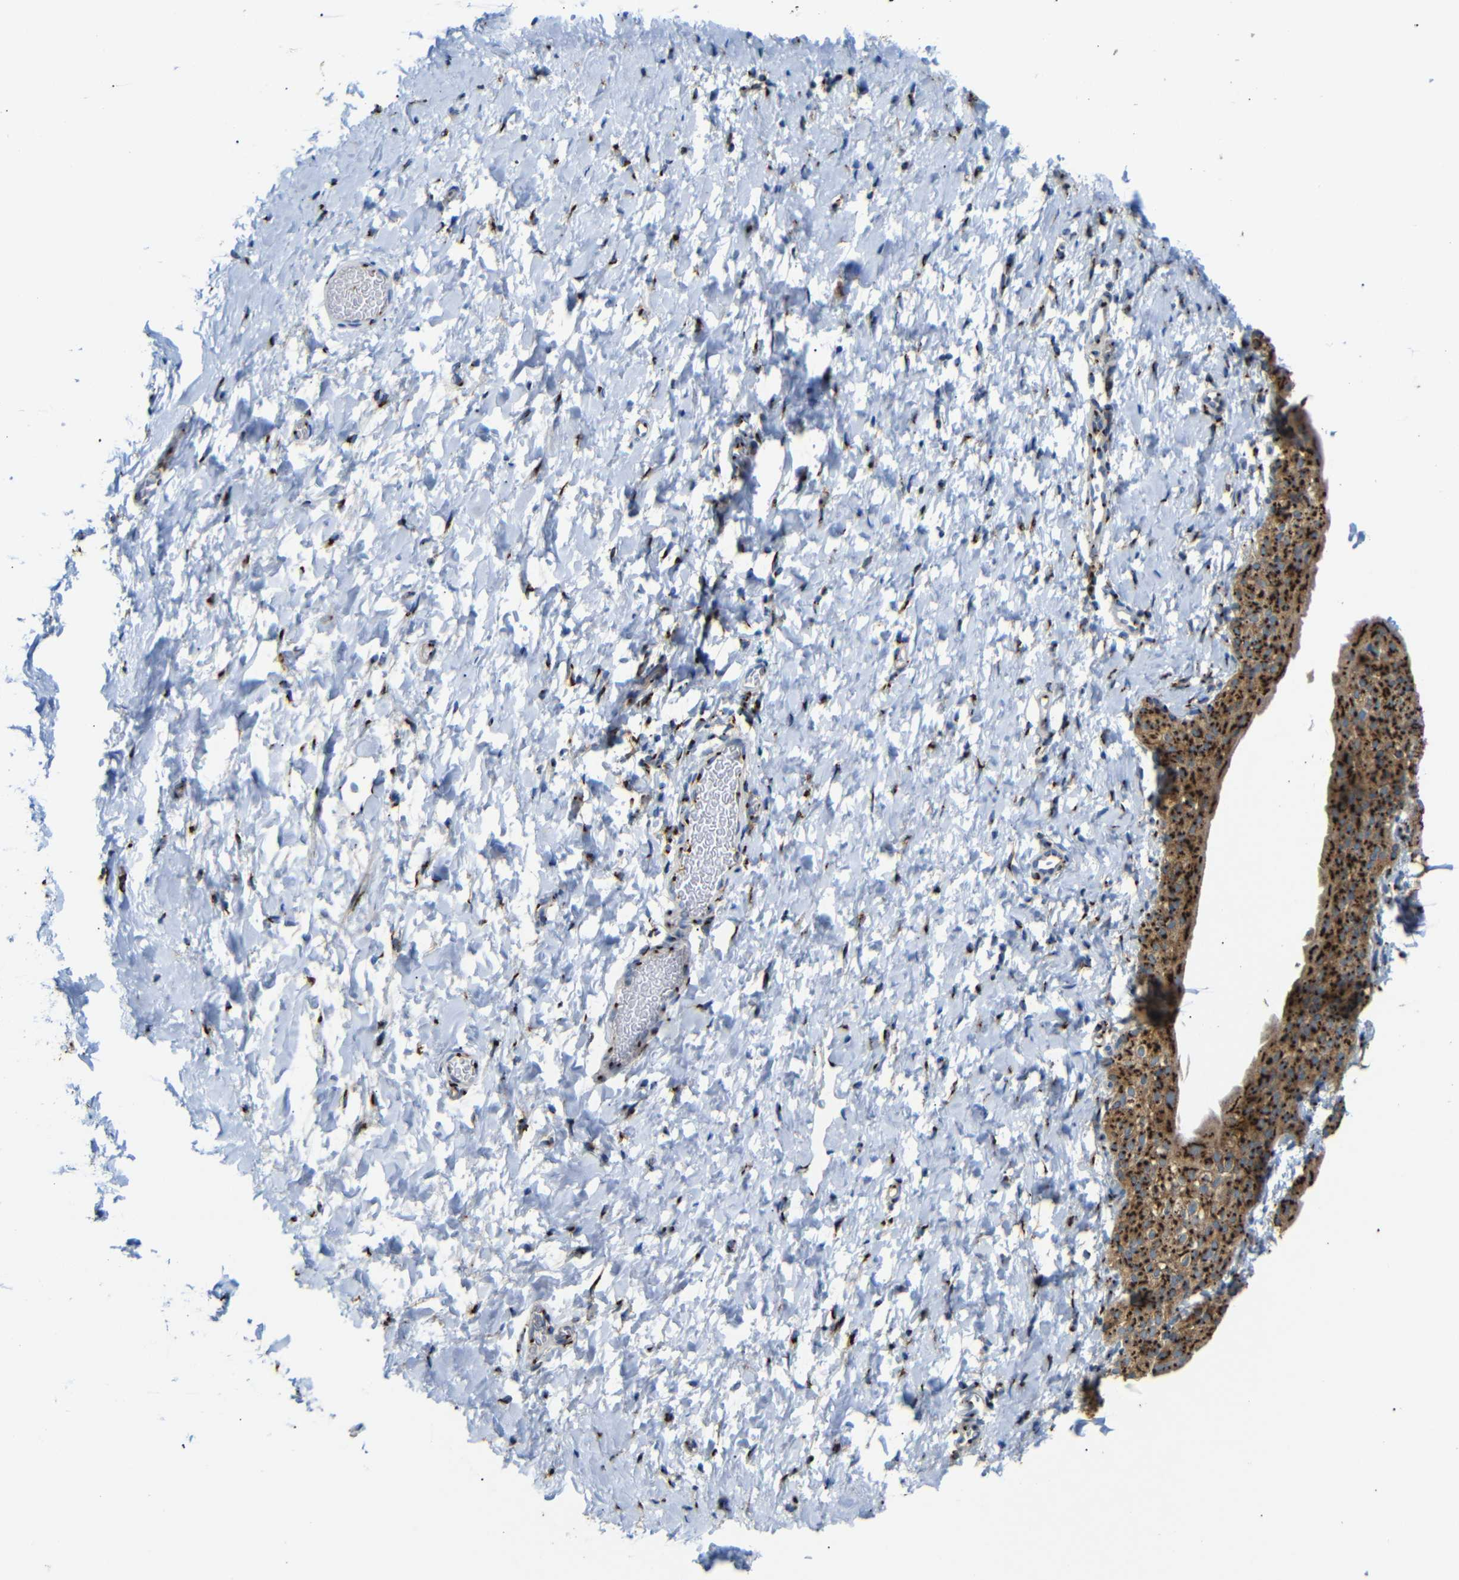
{"staining": {"intensity": "strong", "quantity": ">75%", "location": "cytoplasmic/membranous"}, "tissue": "smooth muscle", "cell_type": "Smooth muscle cells", "image_type": "normal", "snomed": [{"axis": "morphology", "description": "Normal tissue, NOS"}, {"axis": "topography", "description": "Smooth muscle"}], "caption": "Protein expression analysis of benign human smooth muscle reveals strong cytoplasmic/membranous expression in approximately >75% of smooth muscle cells.", "gene": "TGOLN2", "patient": {"sex": "male", "age": 16}}